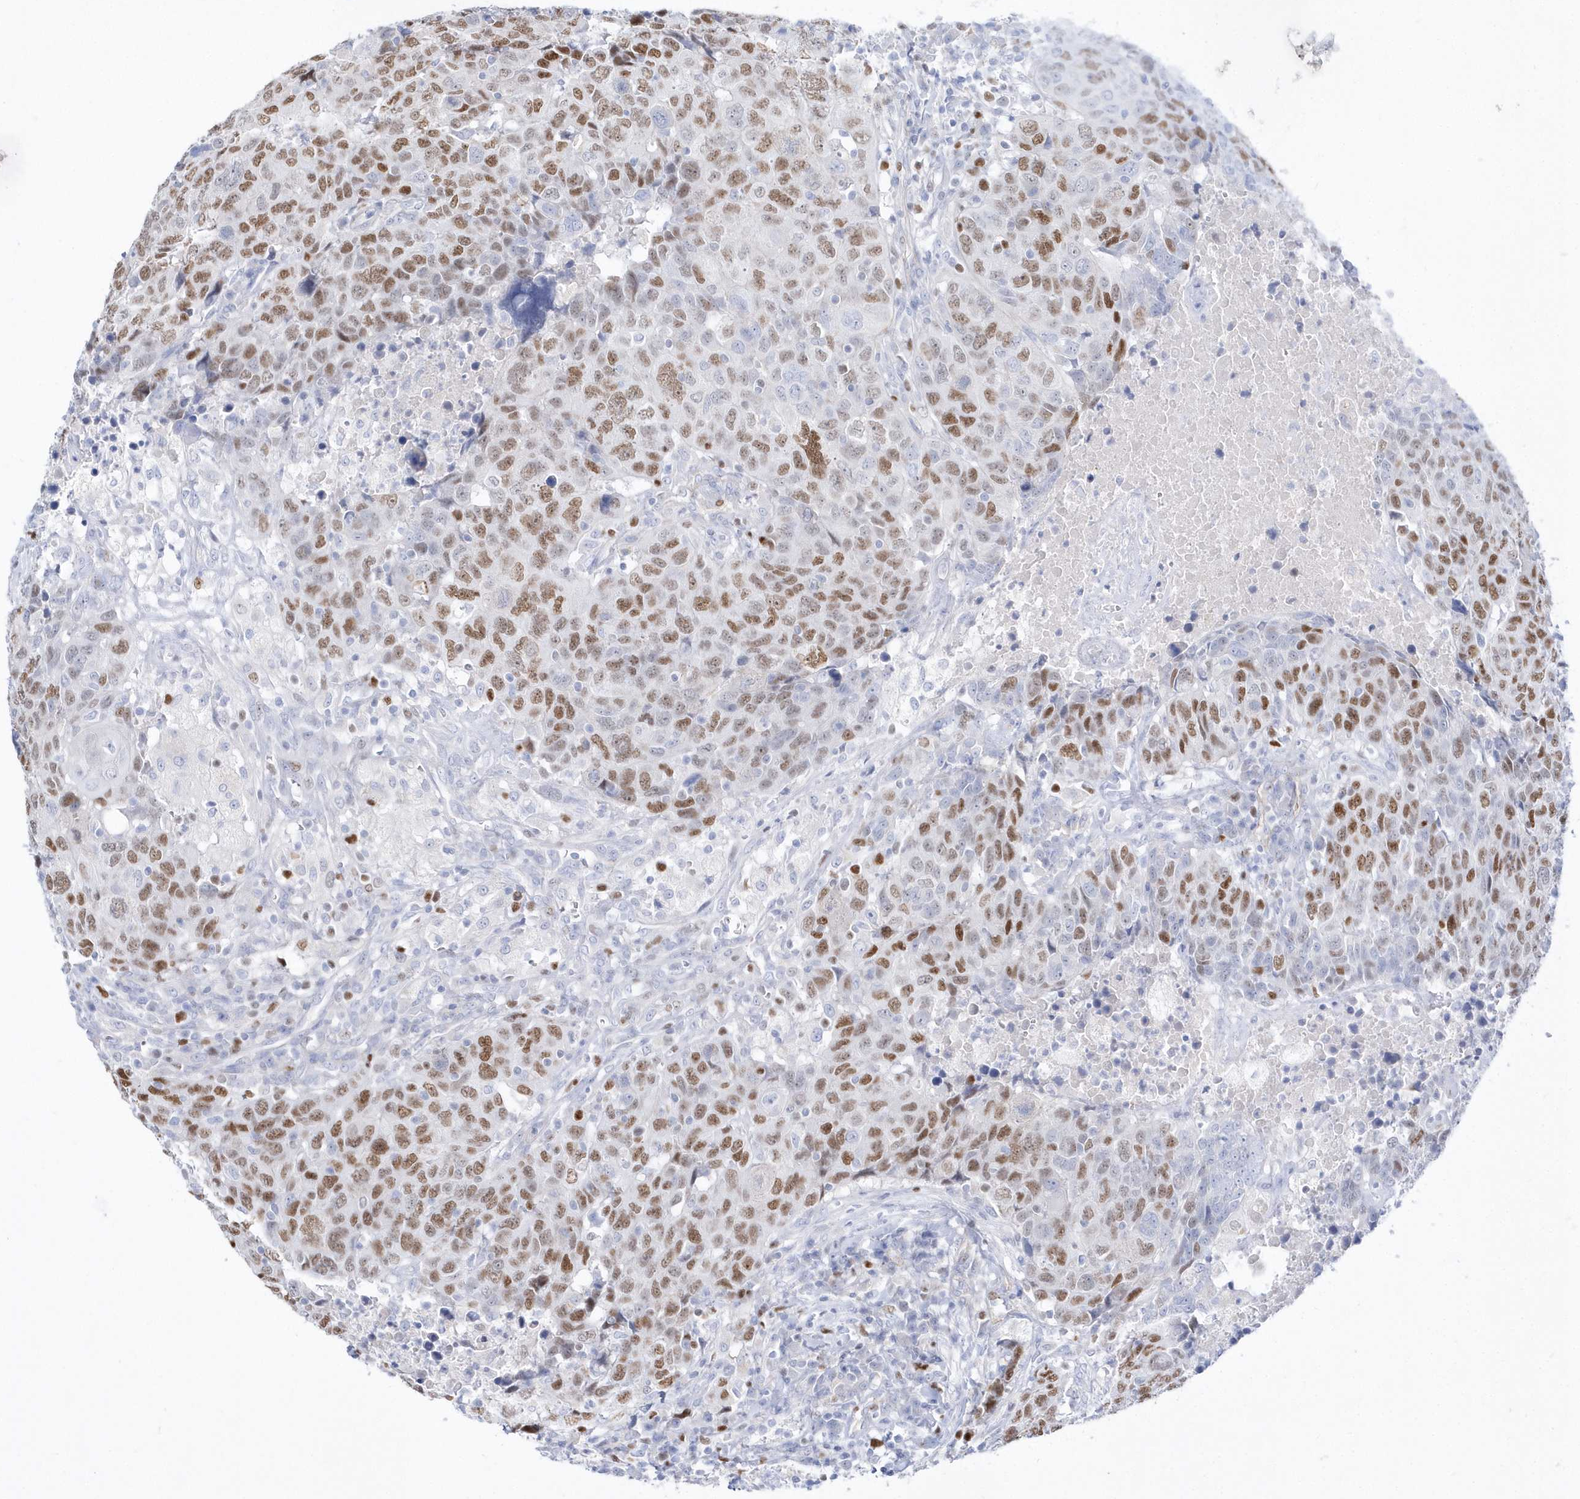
{"staining": {"intensity": "moderate", "quantity": ">75%", "location": "nuclear"}, "tissue": "head and neck cancer", "cell_type": "Tumor cells", "image_type": "cancer", "snomed": [{"axis": "morphology", "description": "Squamous cell carcinoma, NOS"}, {"axis": "topography", "description": "Head-Neck"}], "caption": "Head and neck squamous cell carcinoma stained with immunohistochemistry (IHC) displays moderate nuclear positivity in about >75% of tumor cells.", "gene": "TMCO6", "patient": {"sex": "male", "age": 66}}